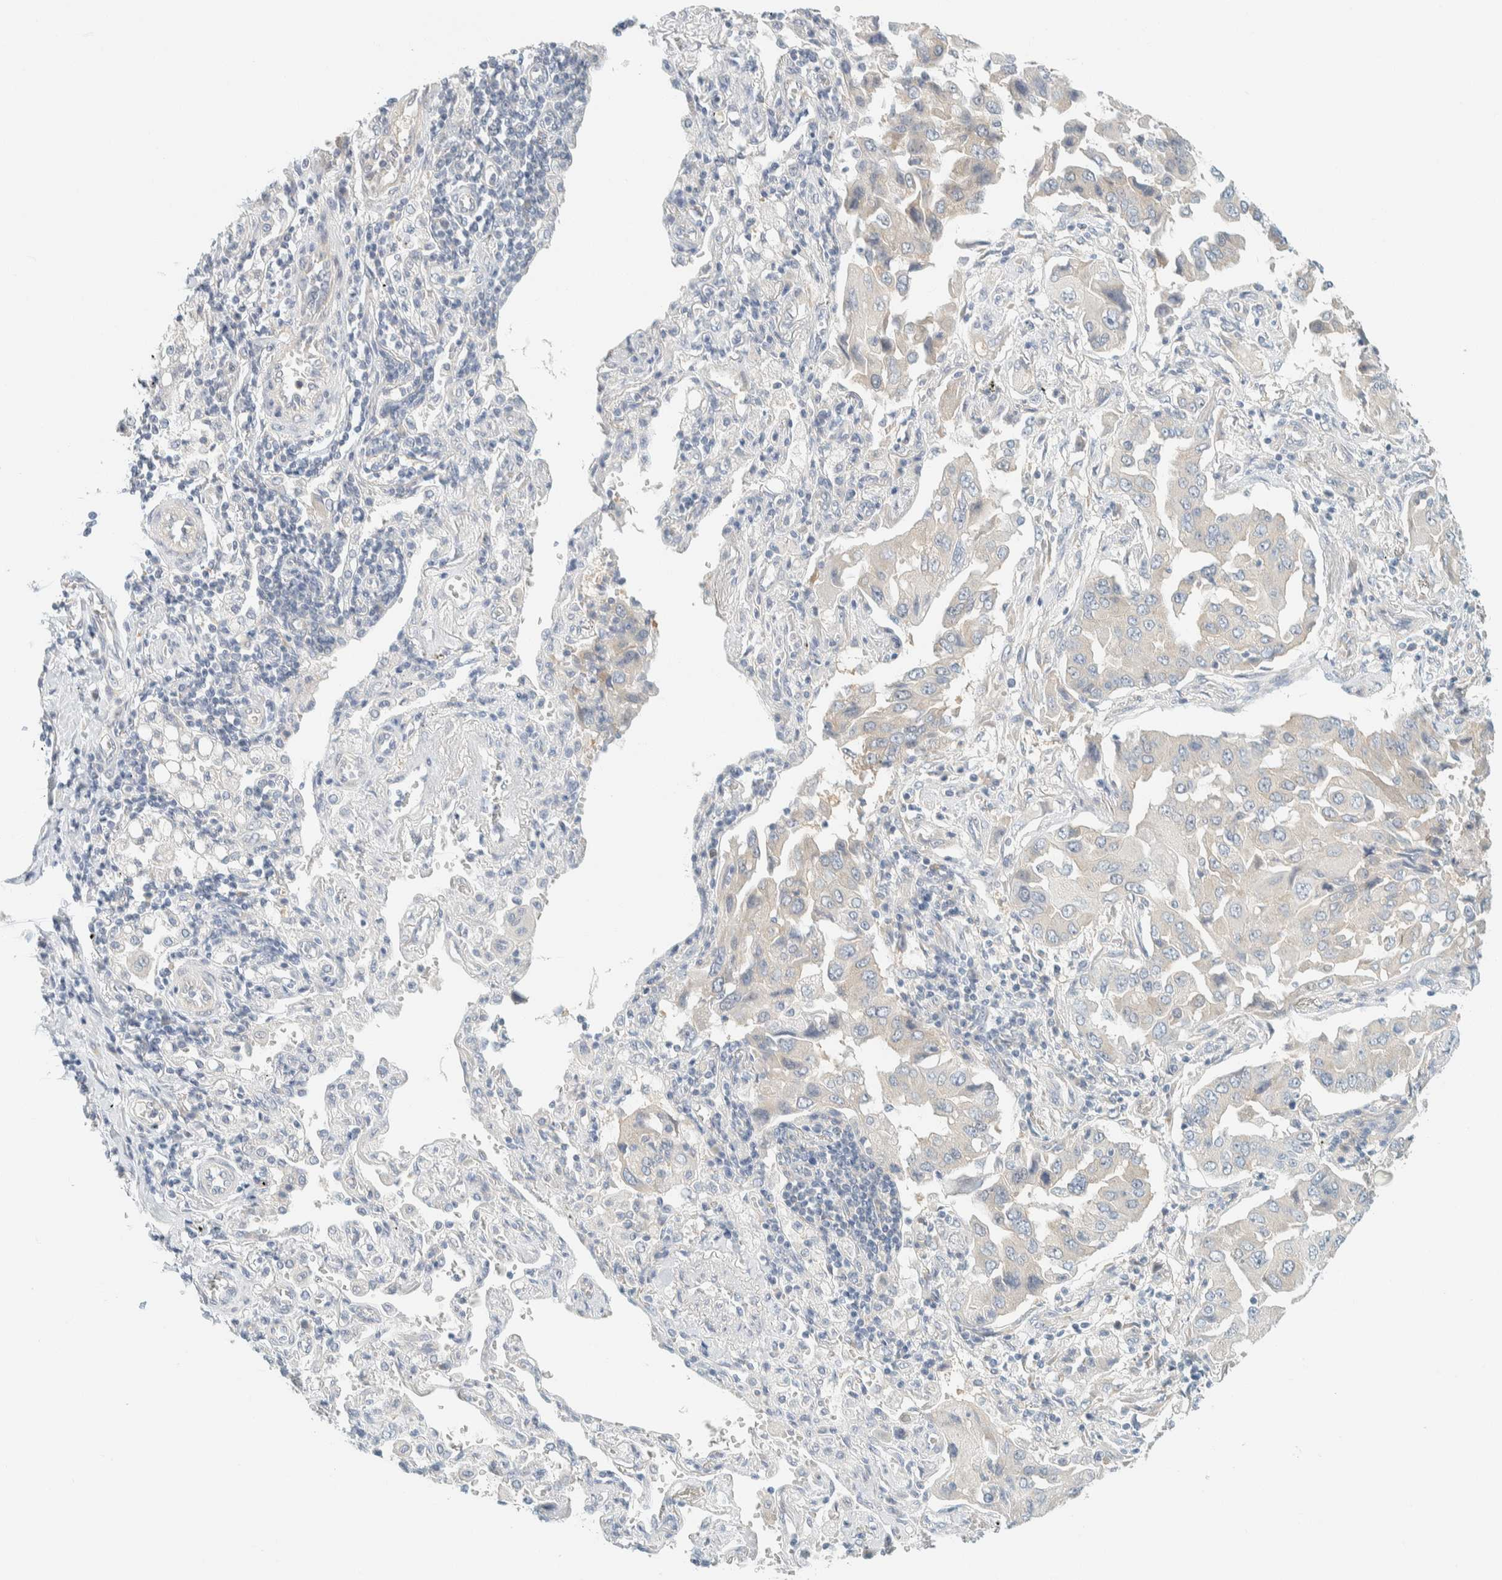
{"staining": {"intensity": "negative", "quantity": "none", "location": "none"}, "tissue": "lung cancer", "cell_type": "Tumor cells", "image_type": "cancer", "snomed": [{"axis": "morphology", "description": "Adenocarcinoma, NOS"}, {"axis": "topography", "description": "Lung"}], "caption": "Photomicrograph shows no protein positivity in tumor cells of lung cancer (adenocarcinoma) tissue. (DAB immunohistochemistry visualized using brightfield microscopy, high magnification).", "gene": "PTGES3L-AARSD1", "patient": {"sex": "female", "age": 65}}